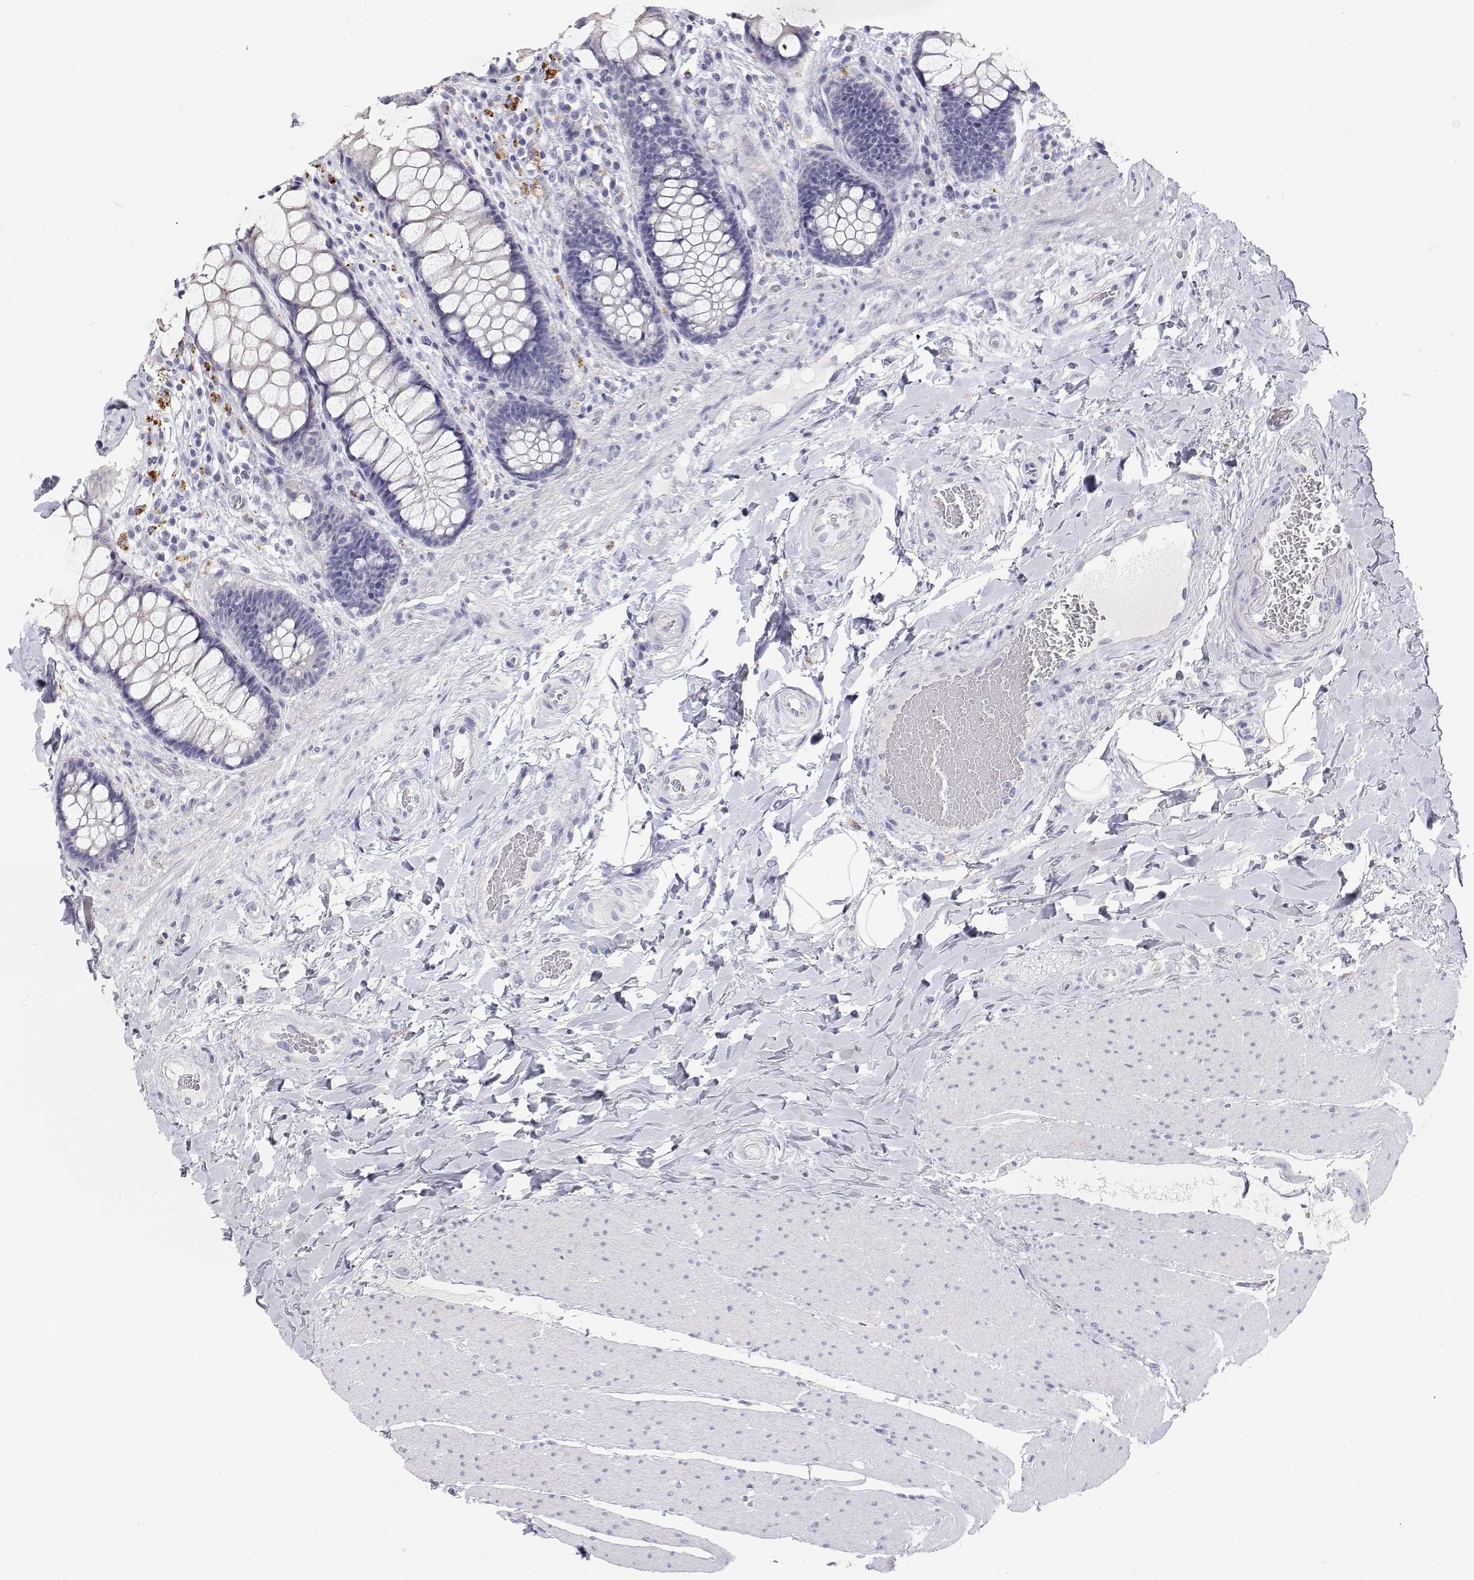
{"staining": {"intensity": "weak", "quantity": "<25%", "location": "cytoplasmic/membranous"}, "tissue": "rectum", "cell_type": "Glandular cells", "image_type": "normal", "snomed": [{"axis": "morphology", "description": "Normal tissue, NOS"}, {"axis": "topography", "description": "Rectum"}], "caption": "Image shows no protein positivity in glandular cells of unremarkable rectum.", "gene": "NCR2", "patient": {"sex": "female", "age": 58}}